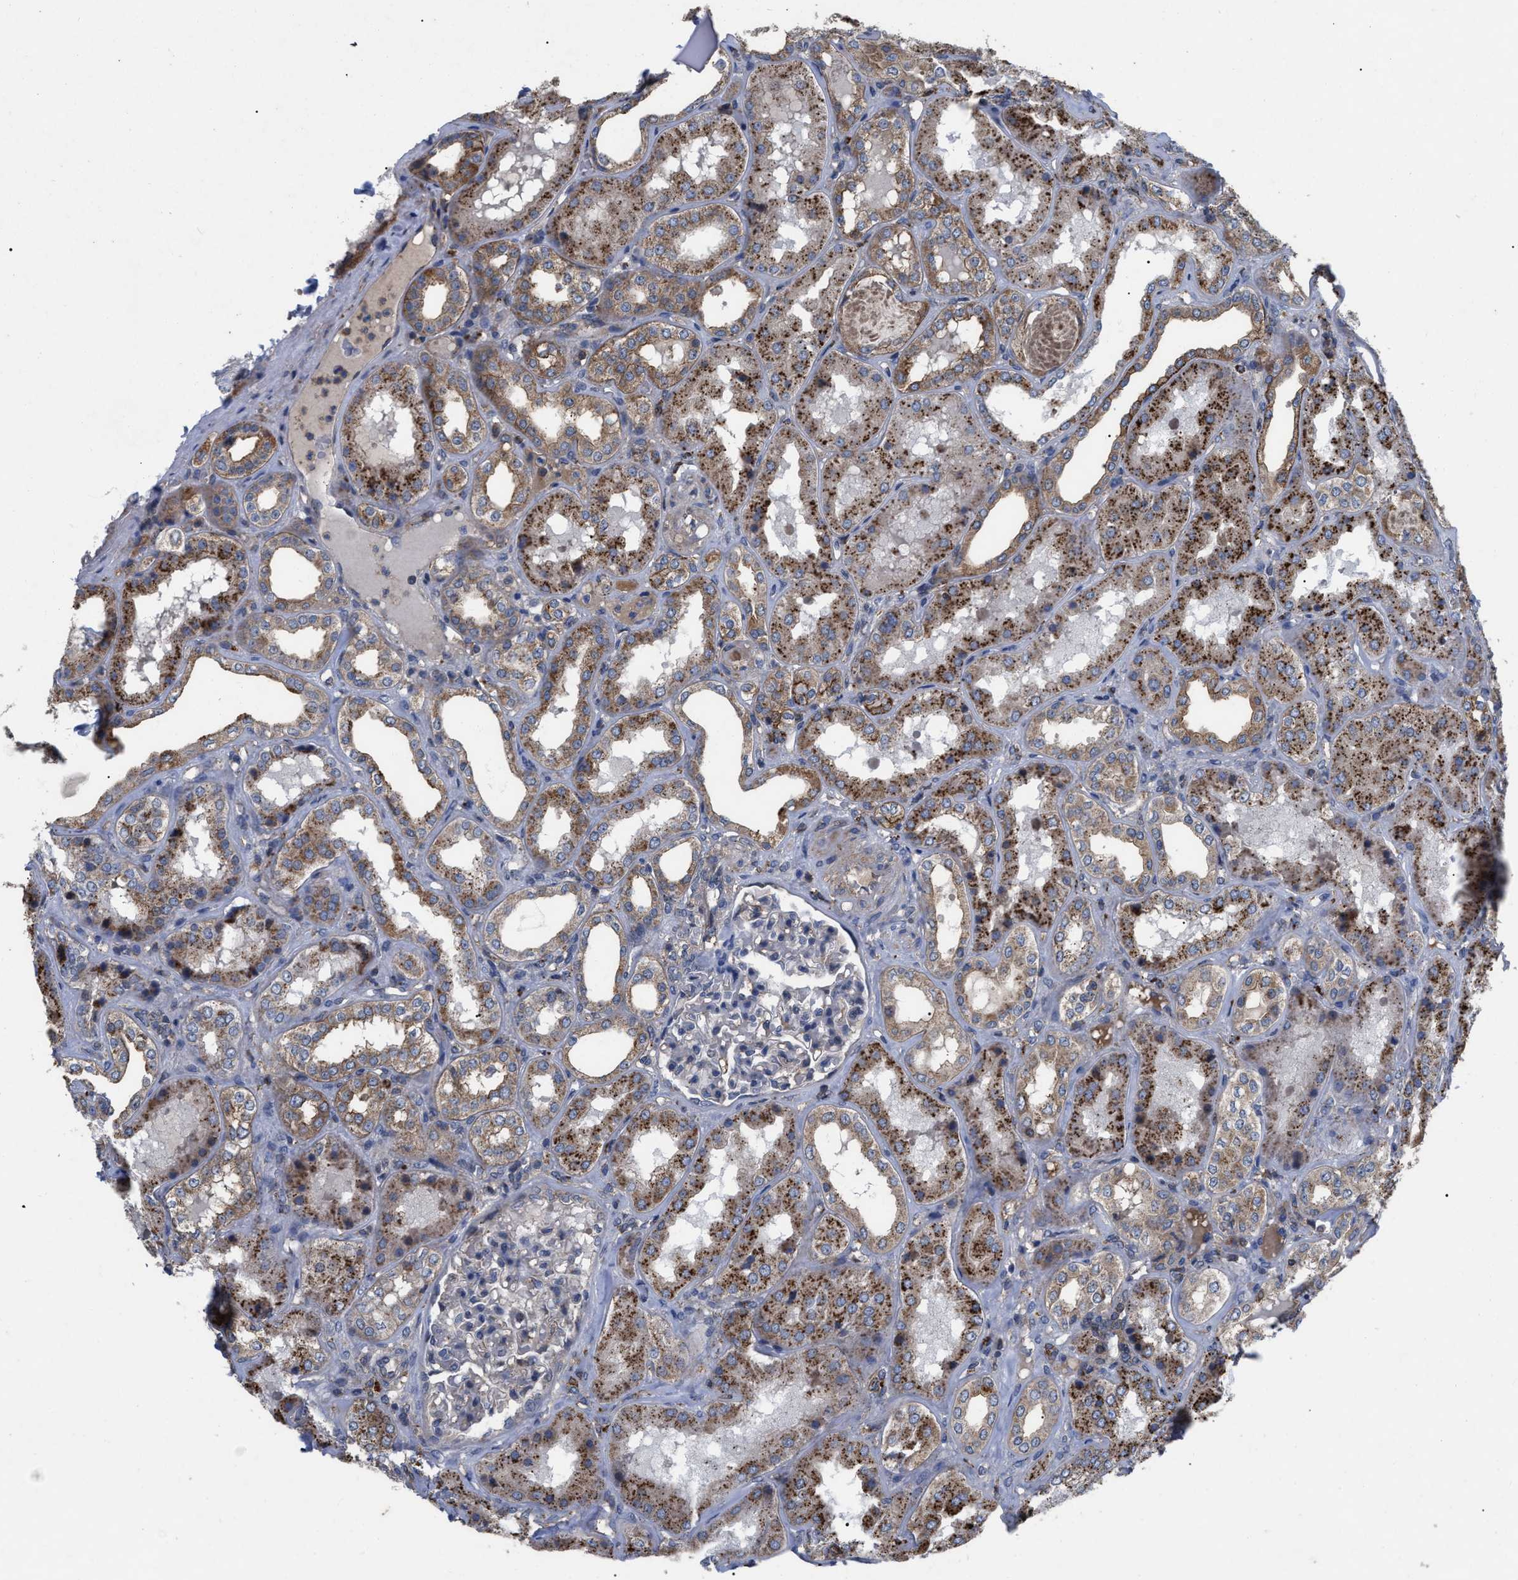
{"staining": {"intensity": "negative", "quantity": "none", "location": "none"}, "tissue": "kidney", "cell_type": "Cells in glomeruli", "image_type": "normal", "snomed": [{"axis": "morphology", "description": "Normal tissue, NOS"}, {"axis": "topography", "description": "Kidney"}], "caption": "A high-resolution photomicrograph shows IHC staining of unremarkable kidney, which shows no significant expression in cells in glomeruli.", "gene": "FAM171A2", "patient": {"sex": "female", "age": 56}}